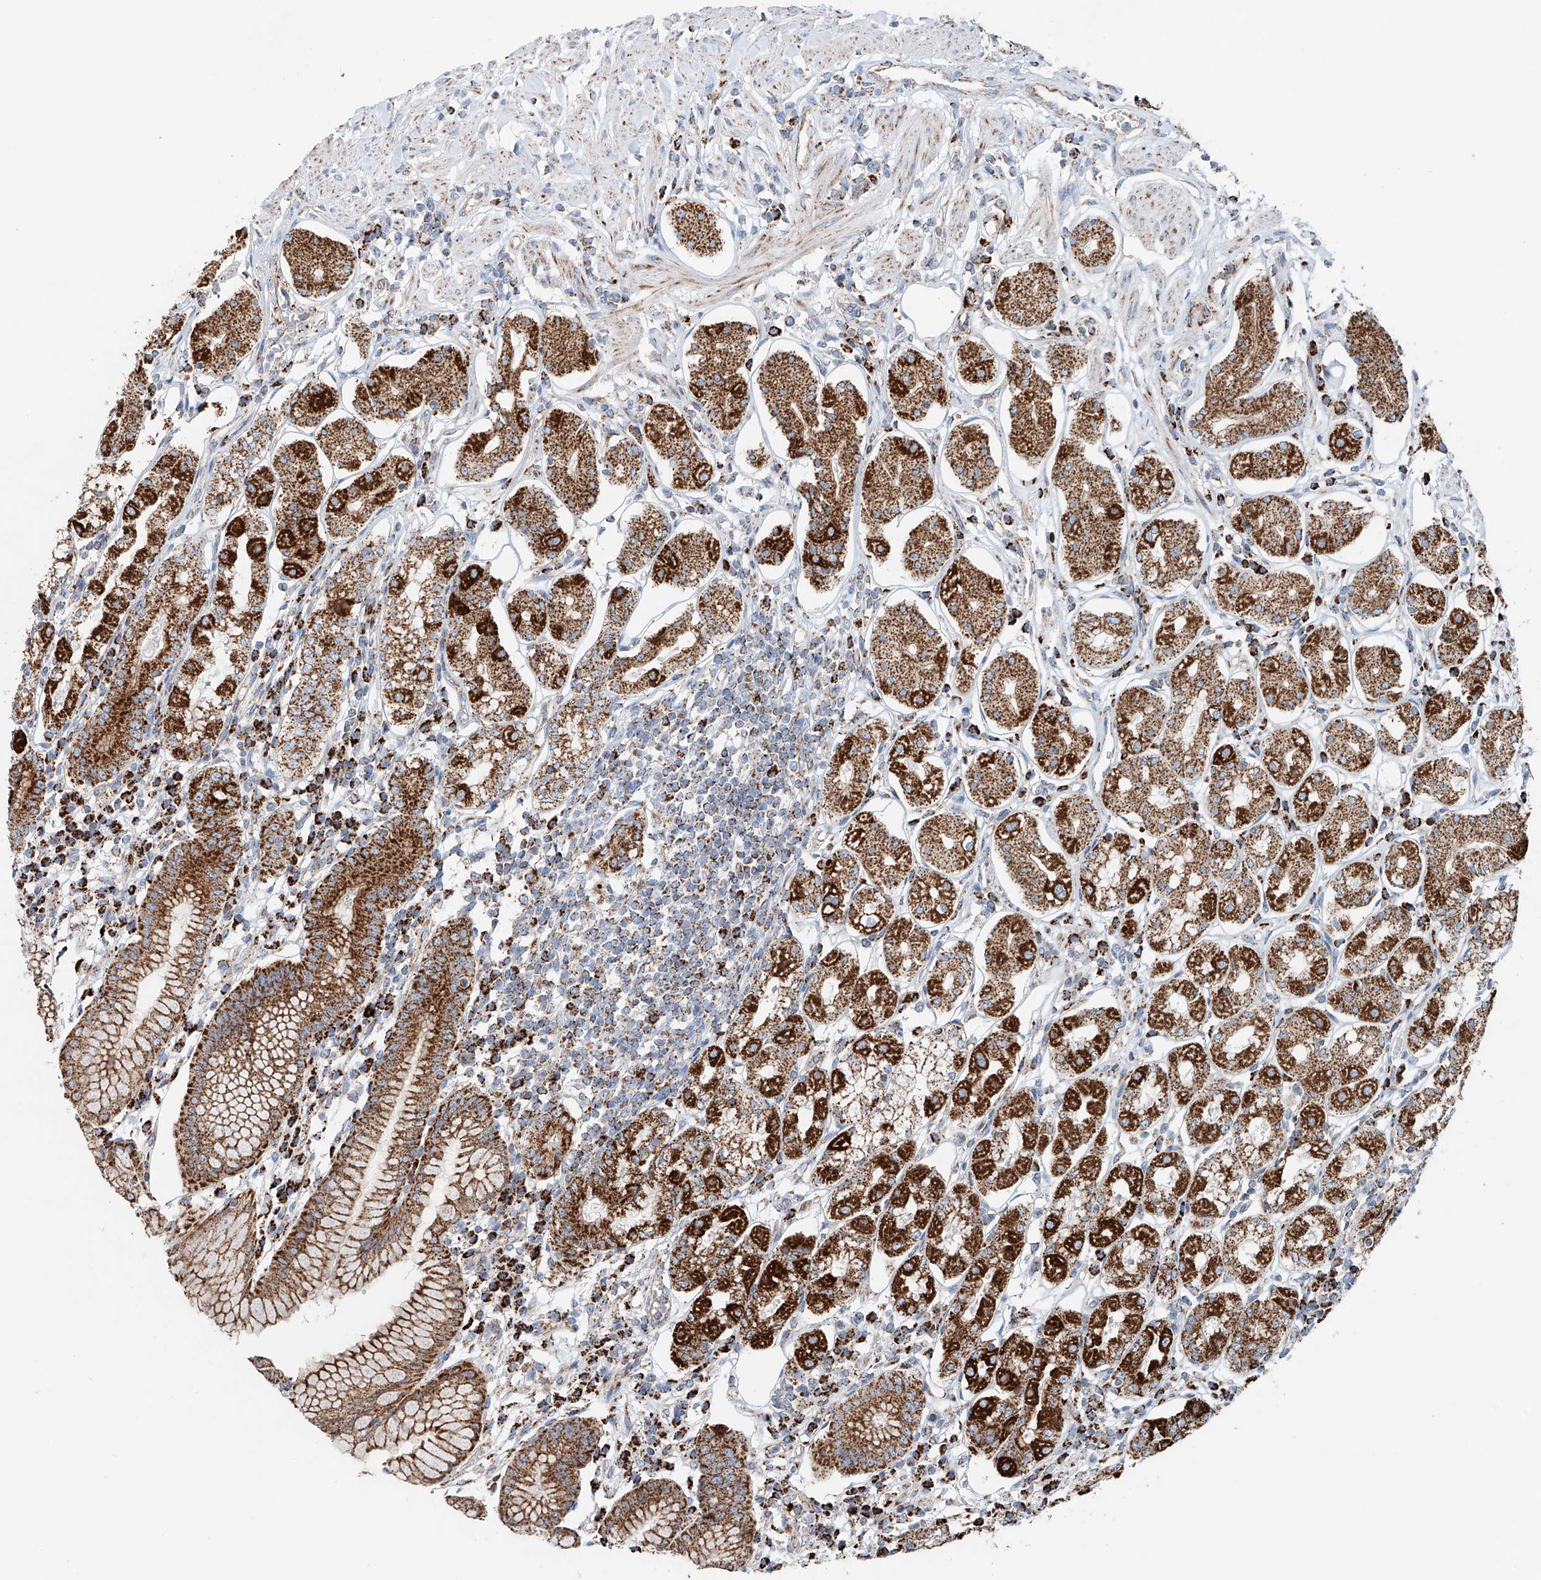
{"staining": {"intensity": "strong", "quantity": "25%-75%", "location": "cytoplasmic/membranous"}, "tissue": "stomach", "cell_type": "Glandular cells", "image_type": "normal", "snomed": [{"axis": "morphology", "description": "Normal tissue, NOS"}, {"axis": "topography", "description": "Stomach"}, {"axis": "topography", "description": "Stomach, lower"}], "caption": "A high amount of strong cytoplasmic/membranous staining is present in approximately 25%-75% of glandular cells in normal stomach. (IHC, brightfield microscopy, high magnification).", "gene": "CARD10", "patient": {"sex": "female", "age": 56}}